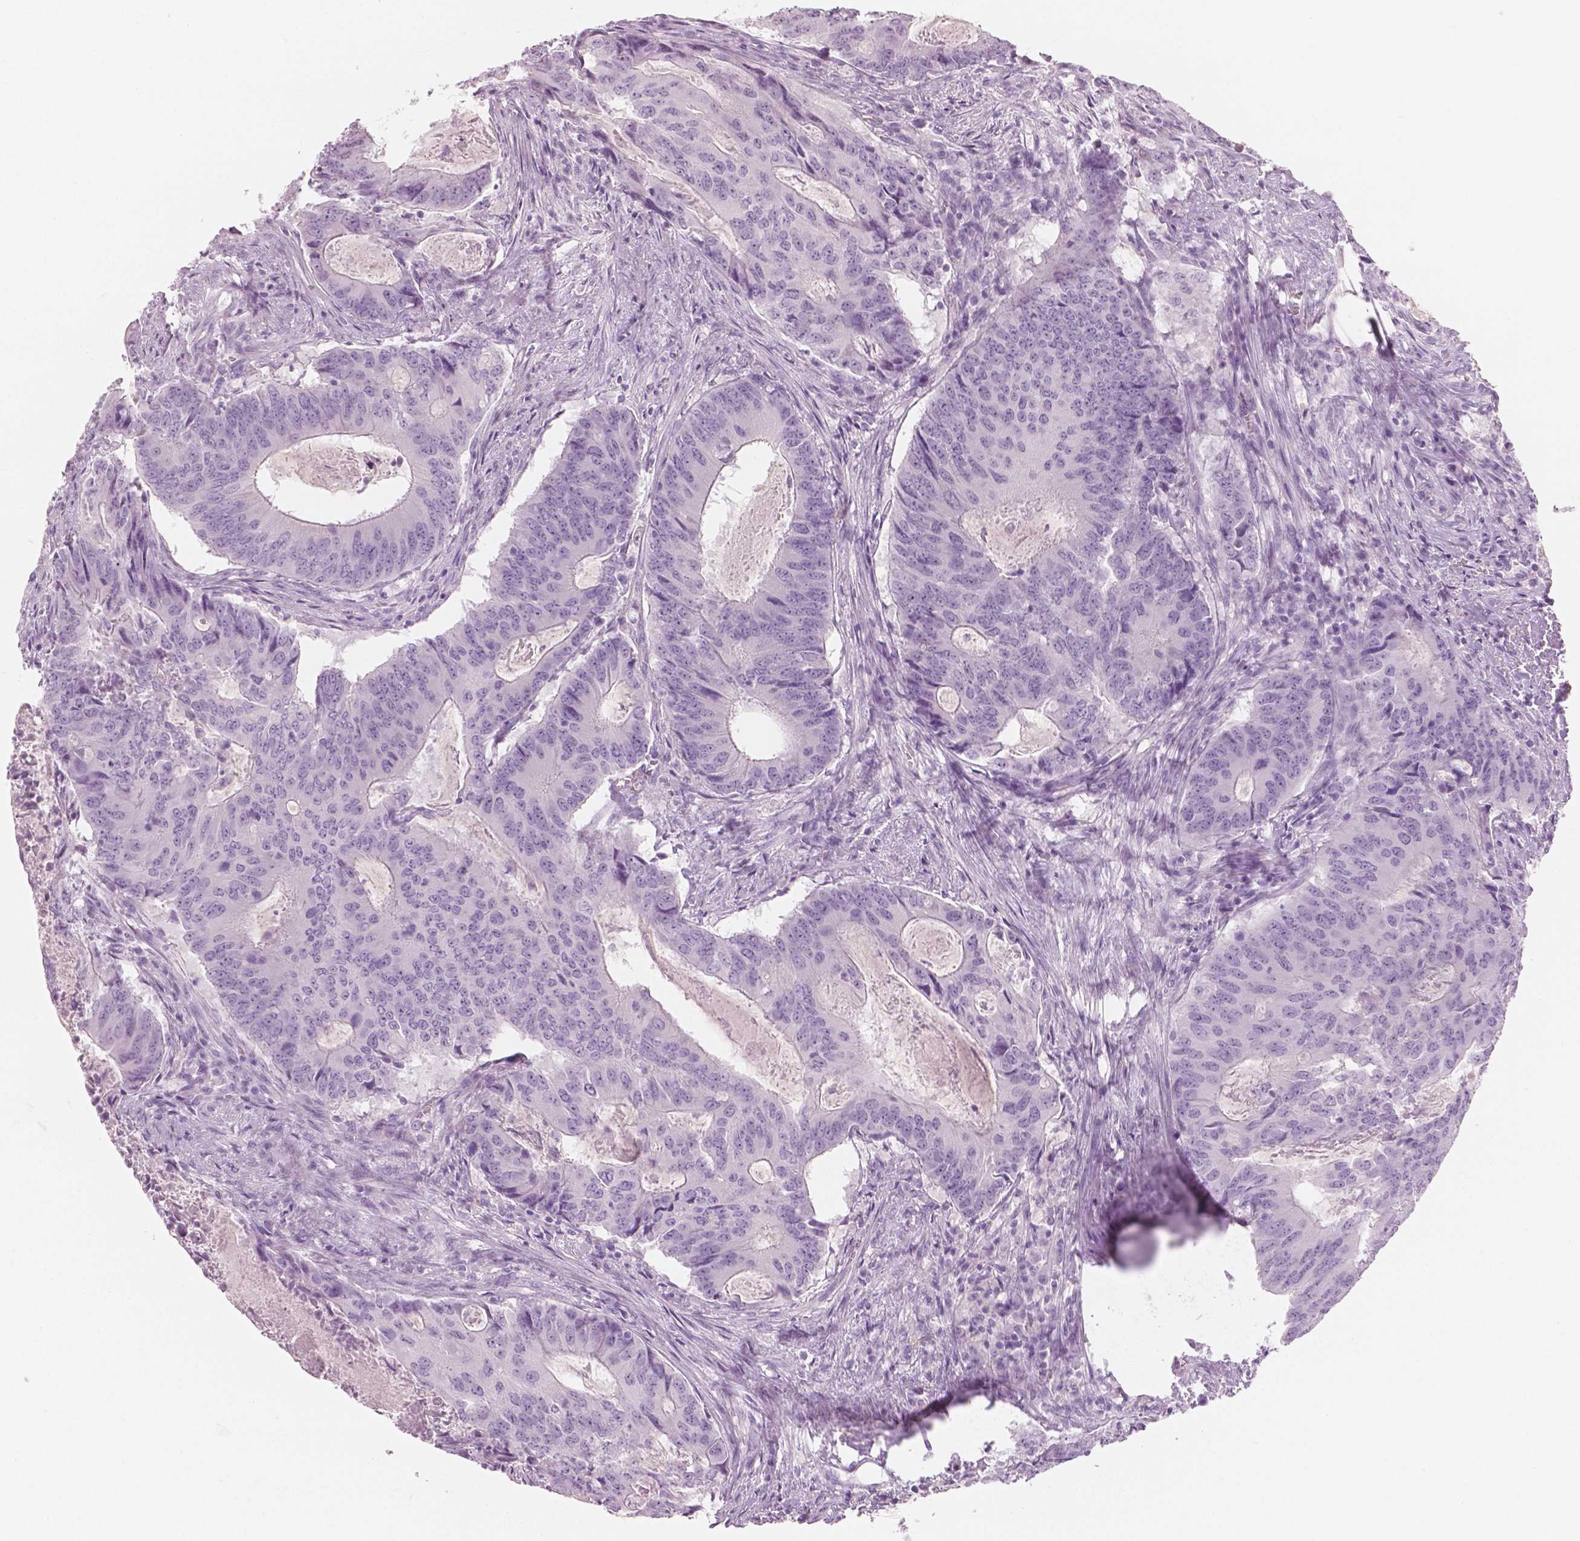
{"staining": {"intensity": "negative", "quantity": "none", "location": "none"}, "tissue": "colorectal cancer", "cell_type": "Tumor cells", "image_type": "cancer", "snomed": [{"axis": "morphology", "description": "Adenocarcinoma, NOS"}, {"axis": "topography", "description": "Colon"}], "caption": "Immunohistochemical staining of human adenocarcinoma (colorectal) demonstrates no significant staining in tumor cells.", "gene": "PLIN4", "patient": {"sex": "male", "age": 67}}